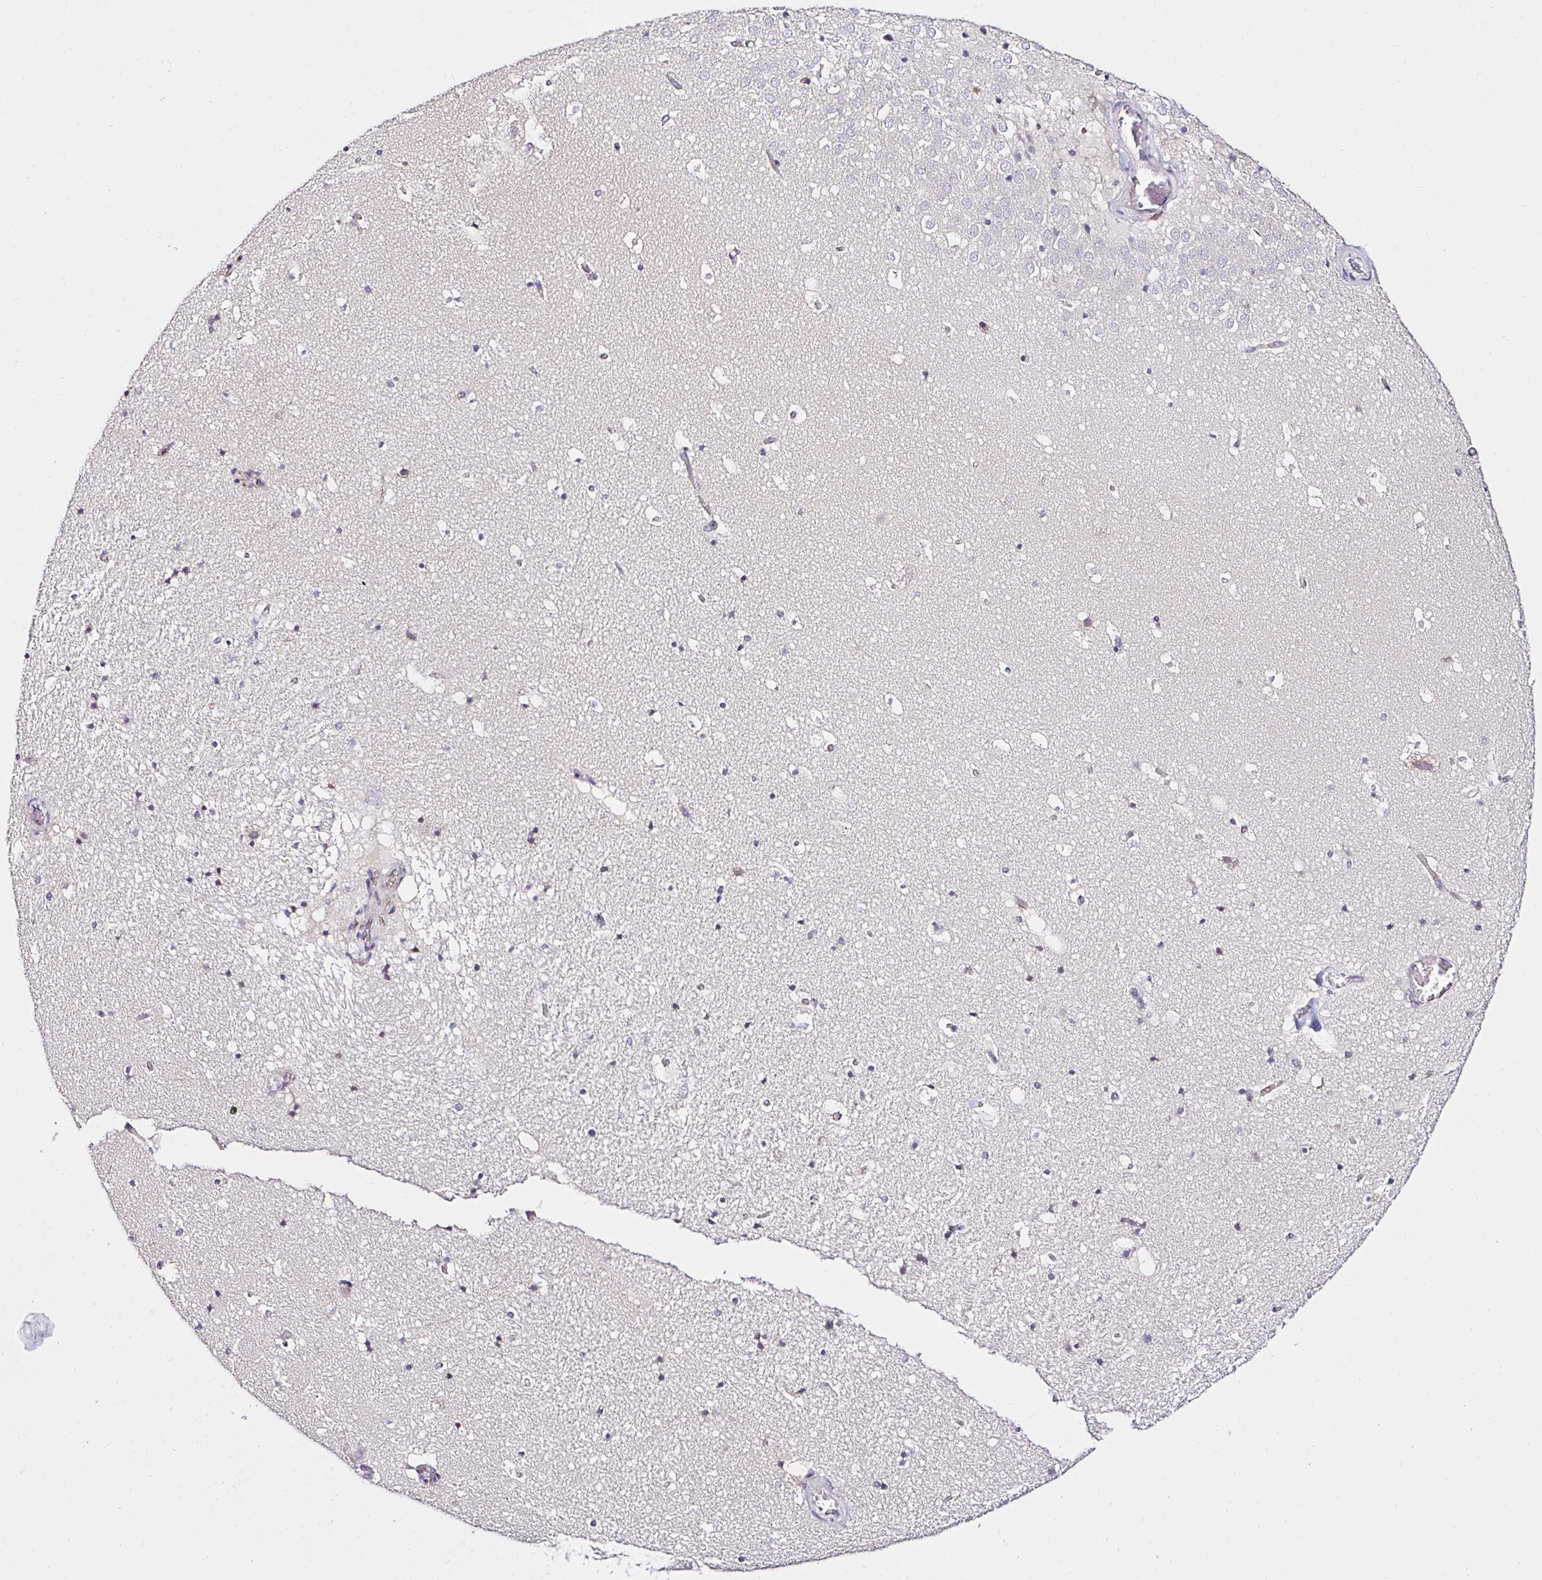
{"staining": {"intensity": "negative", "quantity": "none", "location": "none"}, "tissue": "hippocampus", "cell_type": "Glial cells", "image_type": "normal", "snomed": [{"axis": "morphology", "description": "Normal tissue, NOS"}, {"axis": "topography", "description": "Hippocampus"}], "caption": "This photomicrograph is of unremarkable hippocampus stained with immunohistochemistry to label a protein in brown with the nuclei are counter-stained blue. There is no positivity in glial cells.", "gene": "VSIG2", "patient": {"sex": "female", "age": 42}}